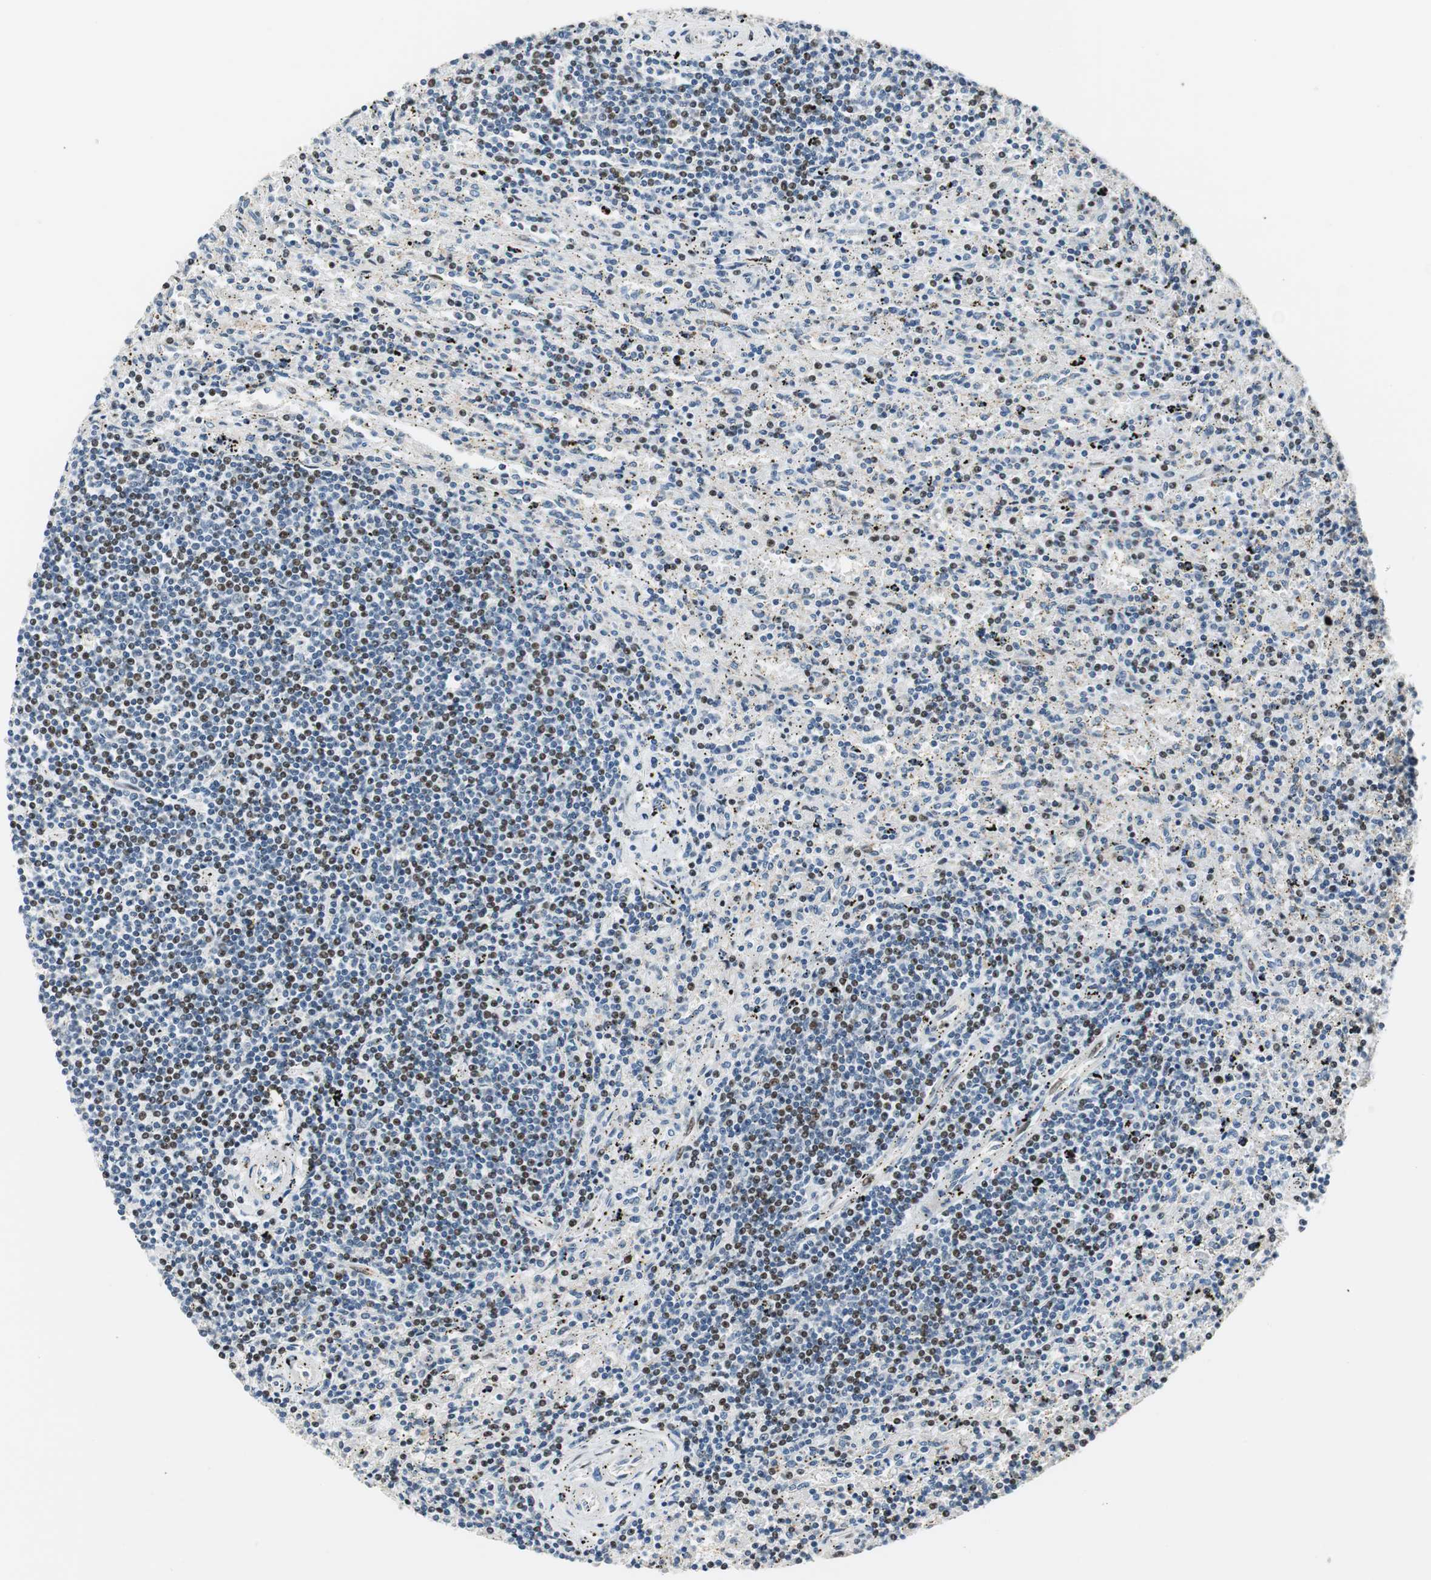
{"staining": {"intensity": "moderate", "quantity": "25%-75%", "location": "nuclear"}, "tissue": "lymphoma", "cell_type": "Tumor cells", "image_type": "cancer", "snomed": [{"axis": "morphology", "description": "Malignant lymphoma, non-Hodgkin's type, Low grade"}, {"axis": "topography", "description": "Spleen"}], "caption": "Protein positivity by immunohistochemistry (IHC) exhibits moderate nuclear positivity in approximately 25%-75% of tumor cells in malignant lymphoma, non-Hodgkin's type (low-grade). The staining is performed using DAB brown chromogen to label protein expression. The nuclei are counter-stained blue using hematoxylin.", "gene": "RAD1", "patient": {"sex": "male", "age": 76}}